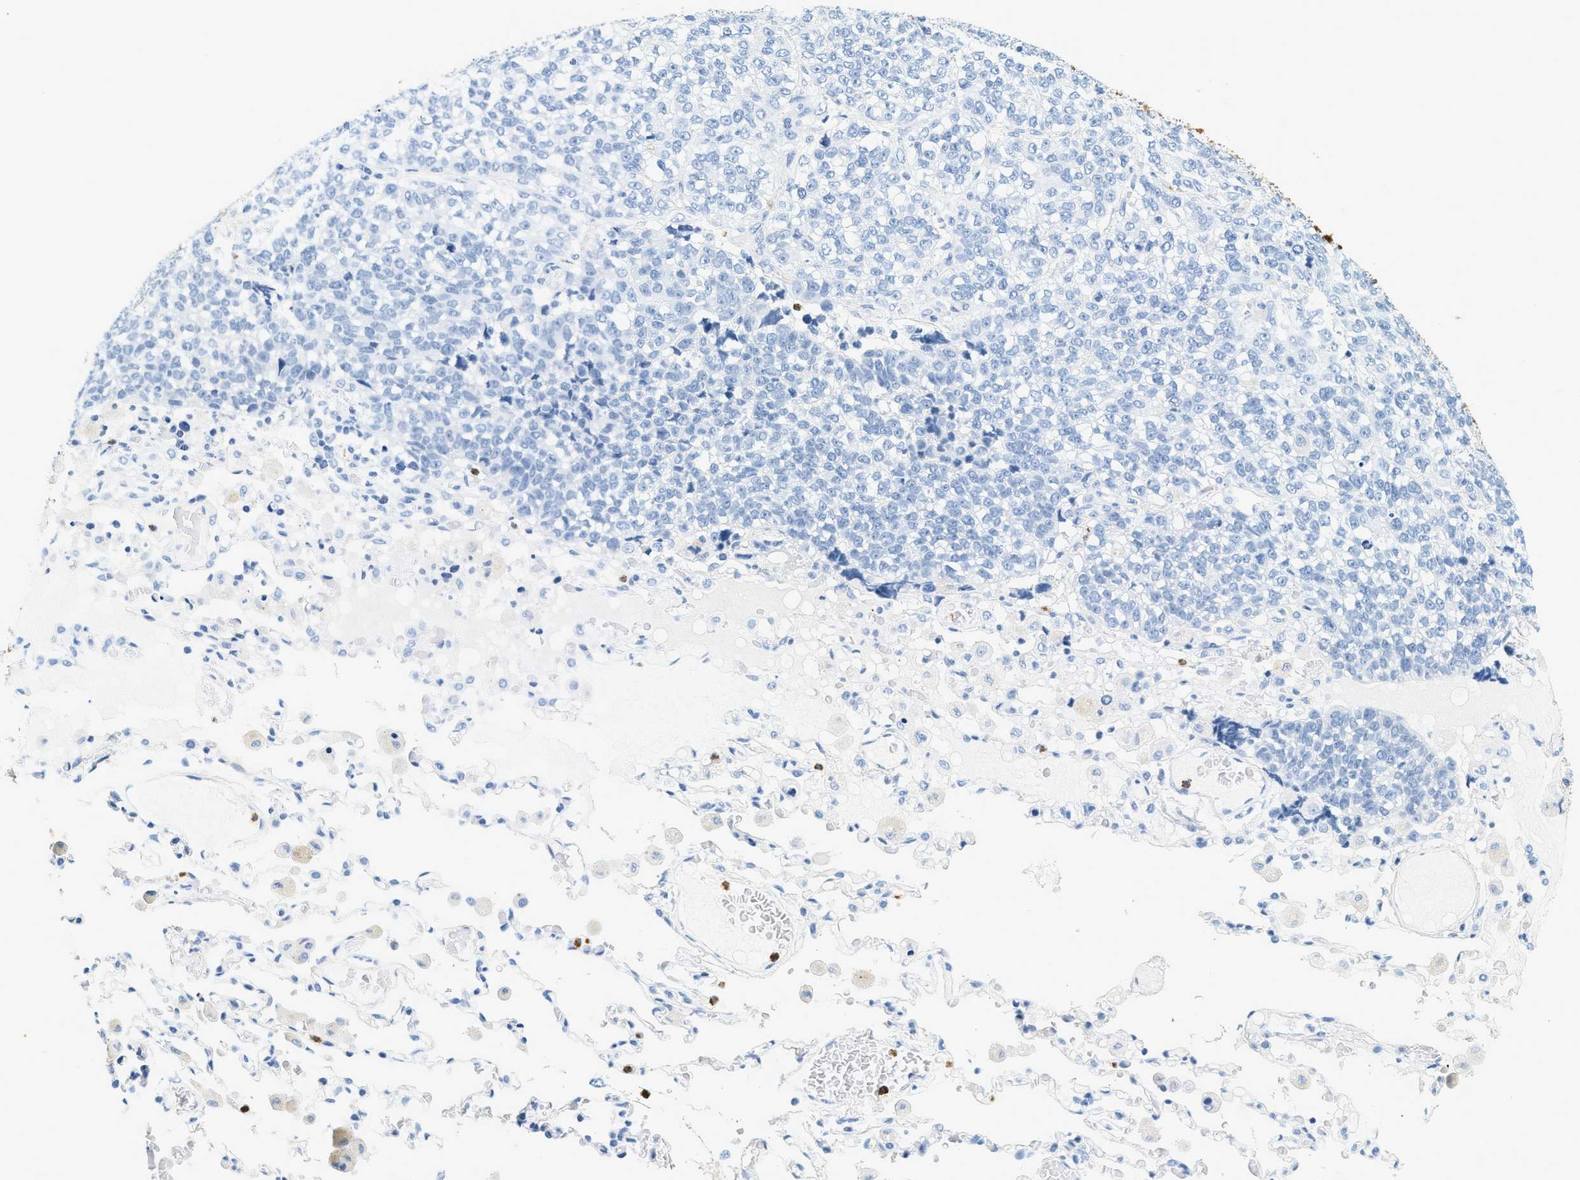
{"staining": {"intensity": "negative", "quantity": "none", "location": "none"}, "tissue": "lung cancer", "cell_type": "Tumor cells", "image_type": "cancer", "snomed": [{"axis": "morphology", "description": "Adenocarcinoma, NOS"}, {"axis": "topography", "description": "Lung"}], "caption": "This is a micrograph of immunohistochemistry staining of lung adenocarcinoma, which shows no expression in tumor cells.", "gene": "LCN2", "patient": {"sex": "male", "age": 49}}